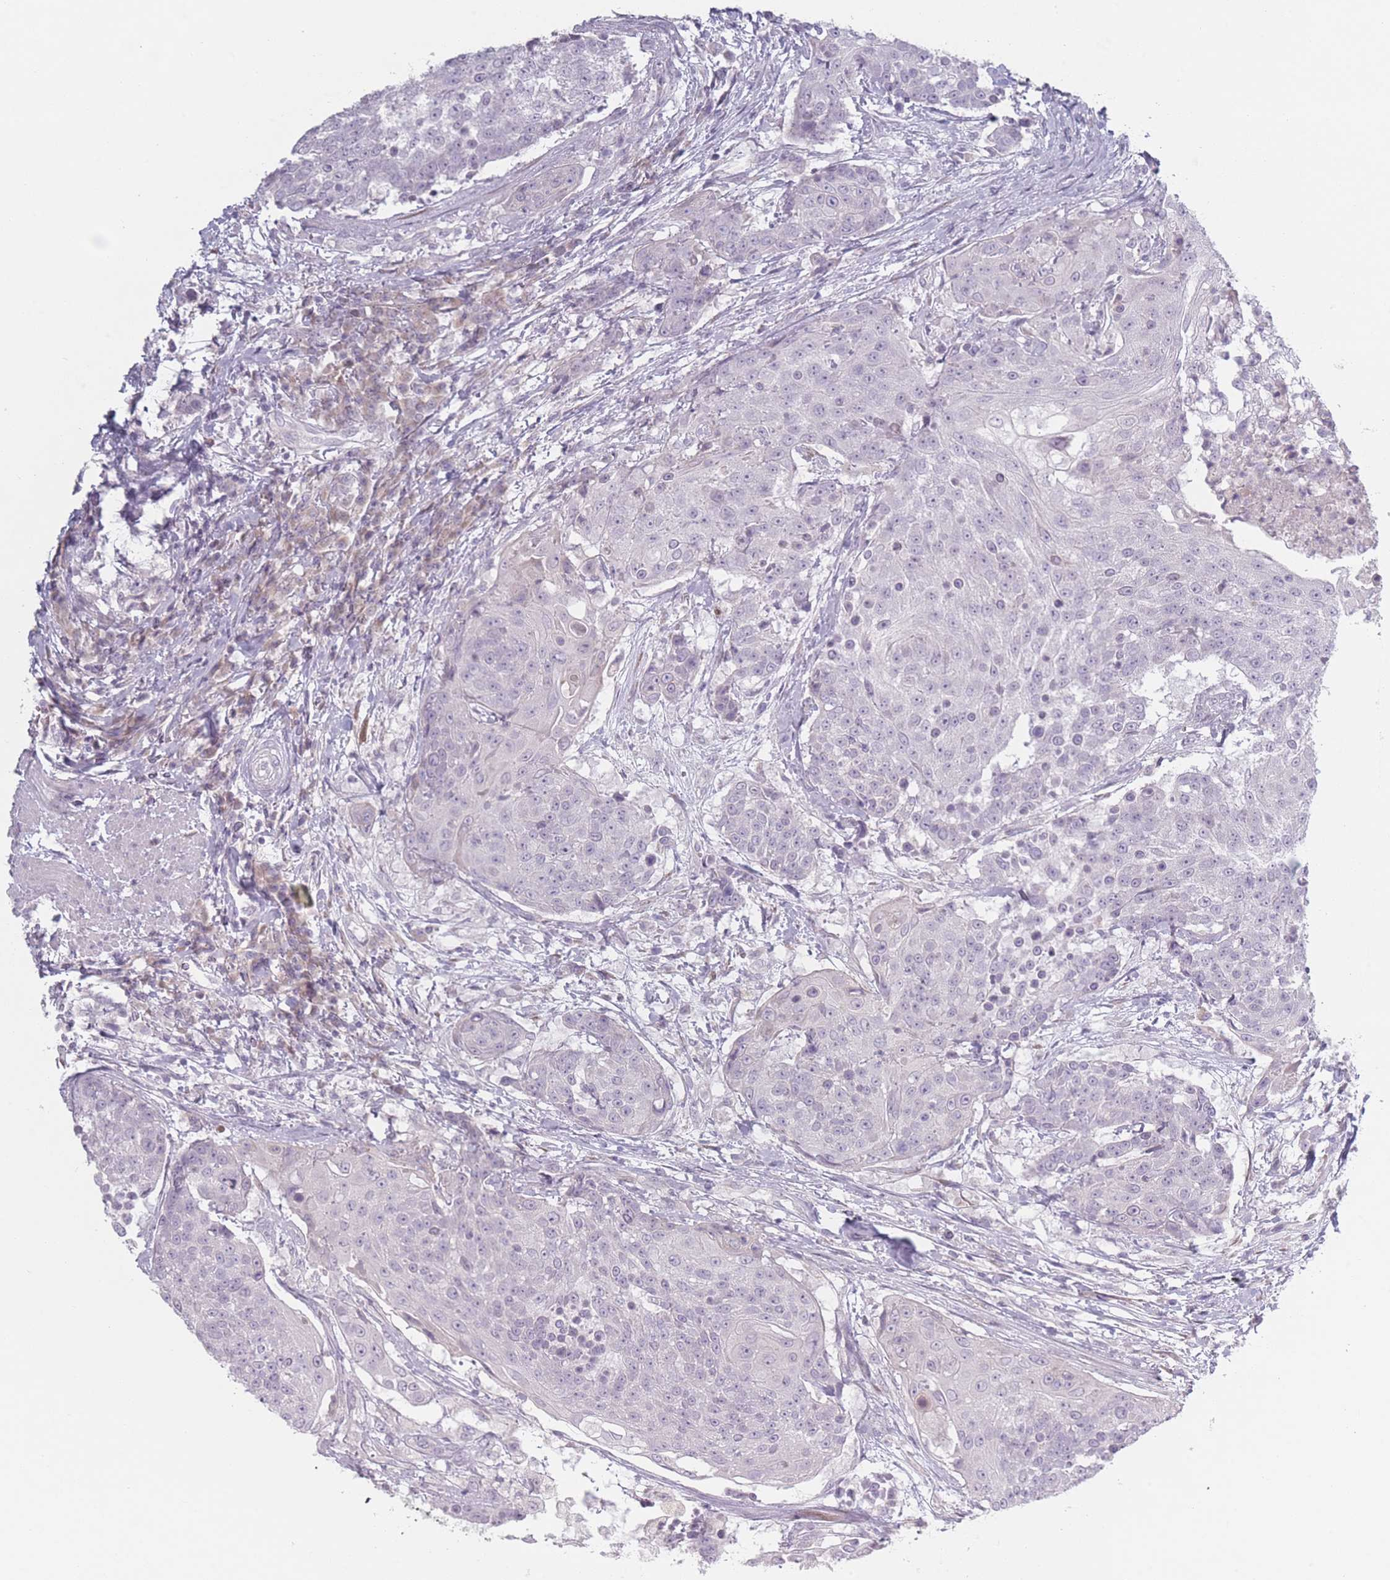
{"staining": {"intensity": "negative", "quantity": "none", "location": "none"}, "tissue": "urothelial cancer", "cell_type": "Tumor cells", "image_type": "cancer", "snomed": [{"axis": "morphology", "description": "Urothelial carcinoma, High grade"}, {"axis": "topography", "description": "Urinary bladder"}], "caption": "Immunohistochemical staining of human high-grade urothelial carcinoma shows no significant positivity in tumor cells.", "gene": "RASL10B", "patient": {"sex": "female", "age": 63}}